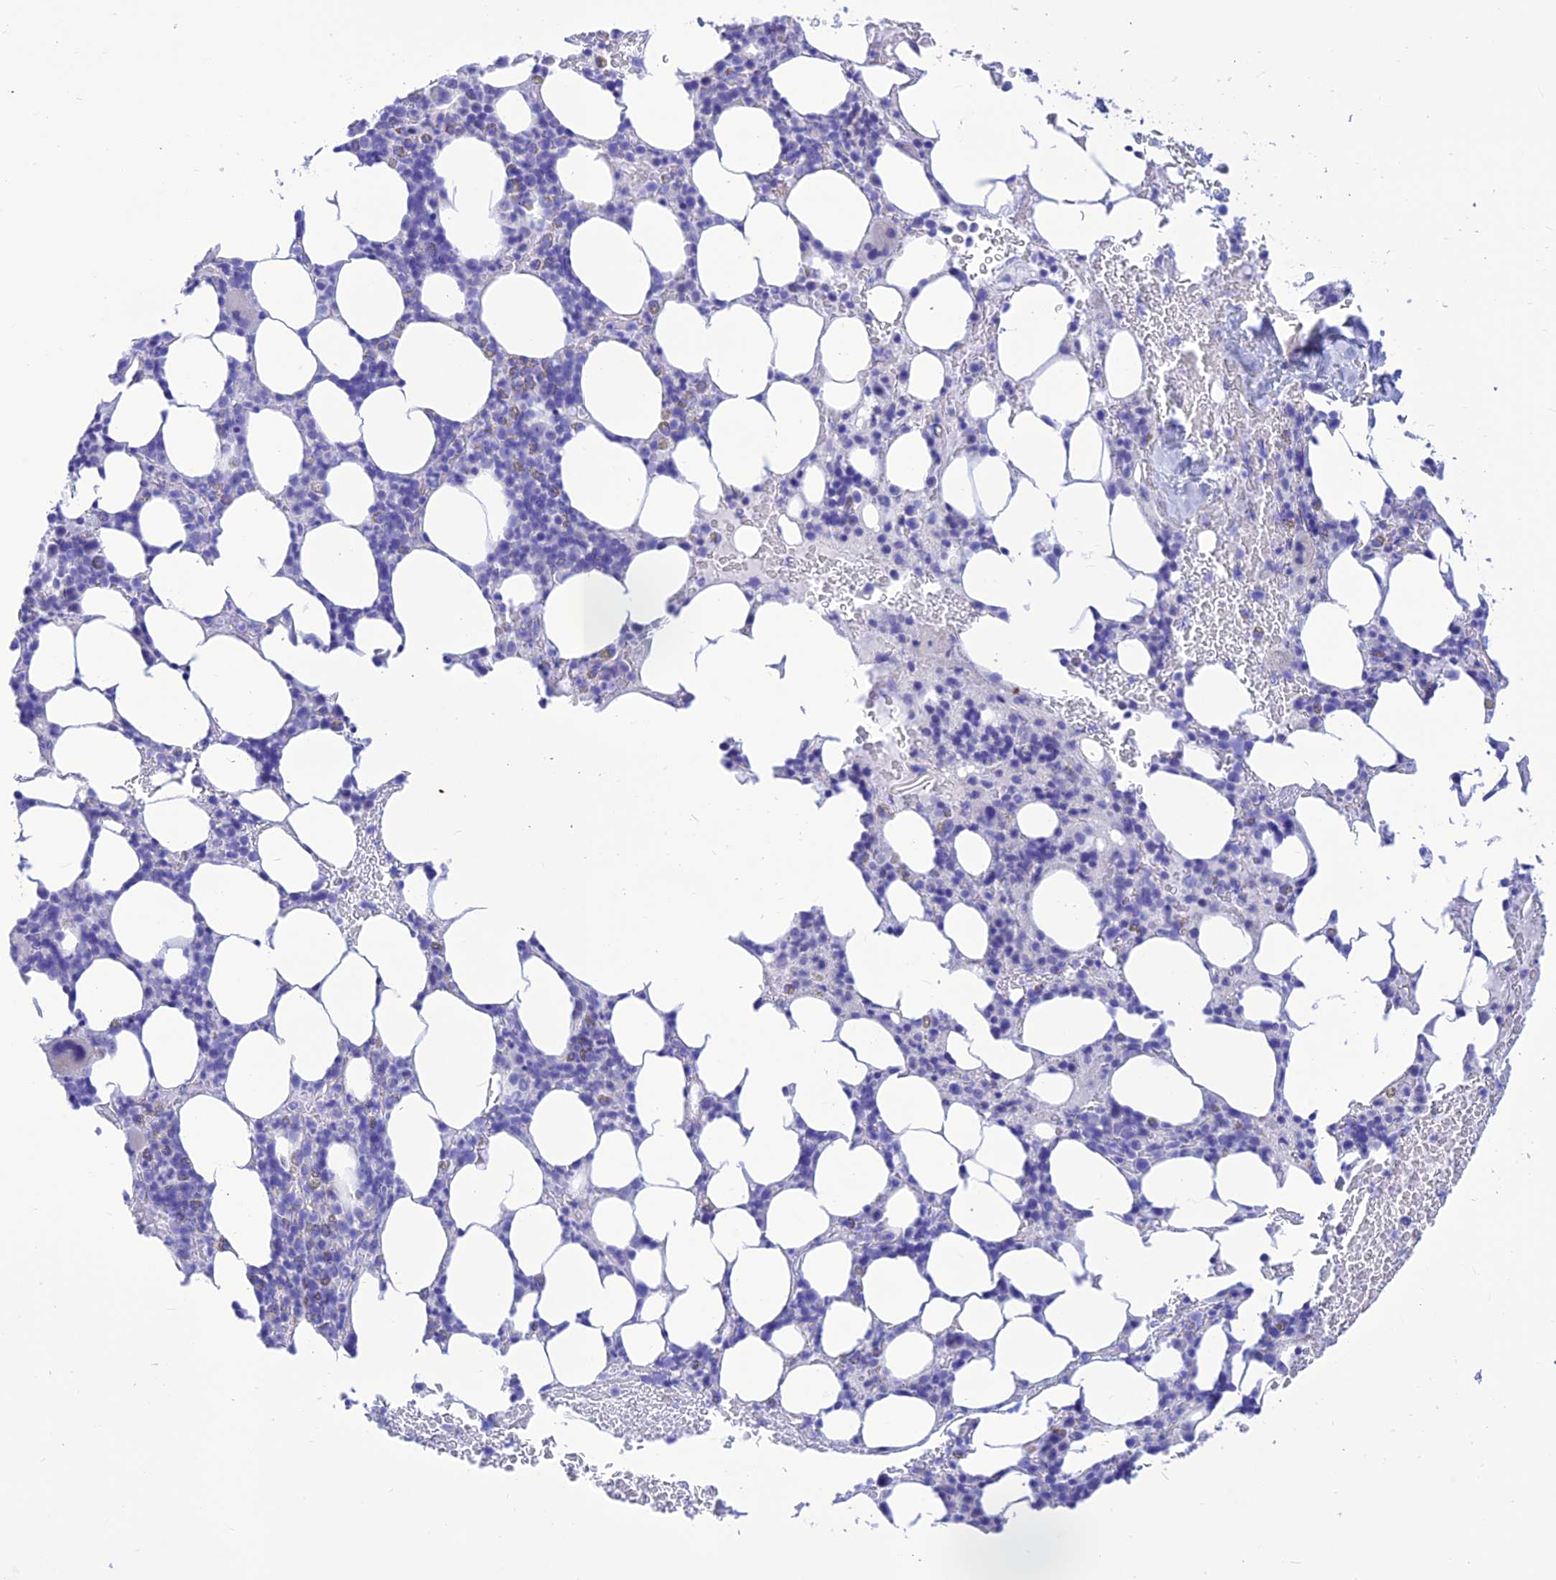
{"staining": {"intensity": "negative", "quantity": "none", "location": "none"}, "tissue": "bone marrow", "cell_type": "Hematopoietic cells", "image_type": "normal", "snomed": [{"axis": "morphology", "description": "Normal tissue, NOS"}, {"axis": "topography", "description": "Bone marrow"}], "caption": "Bone marrow stained for a protein using IHC displays no positivity hematopoietic cells.", "gene": "PRNP", "patient": {"sex": "male", "age": 78}}